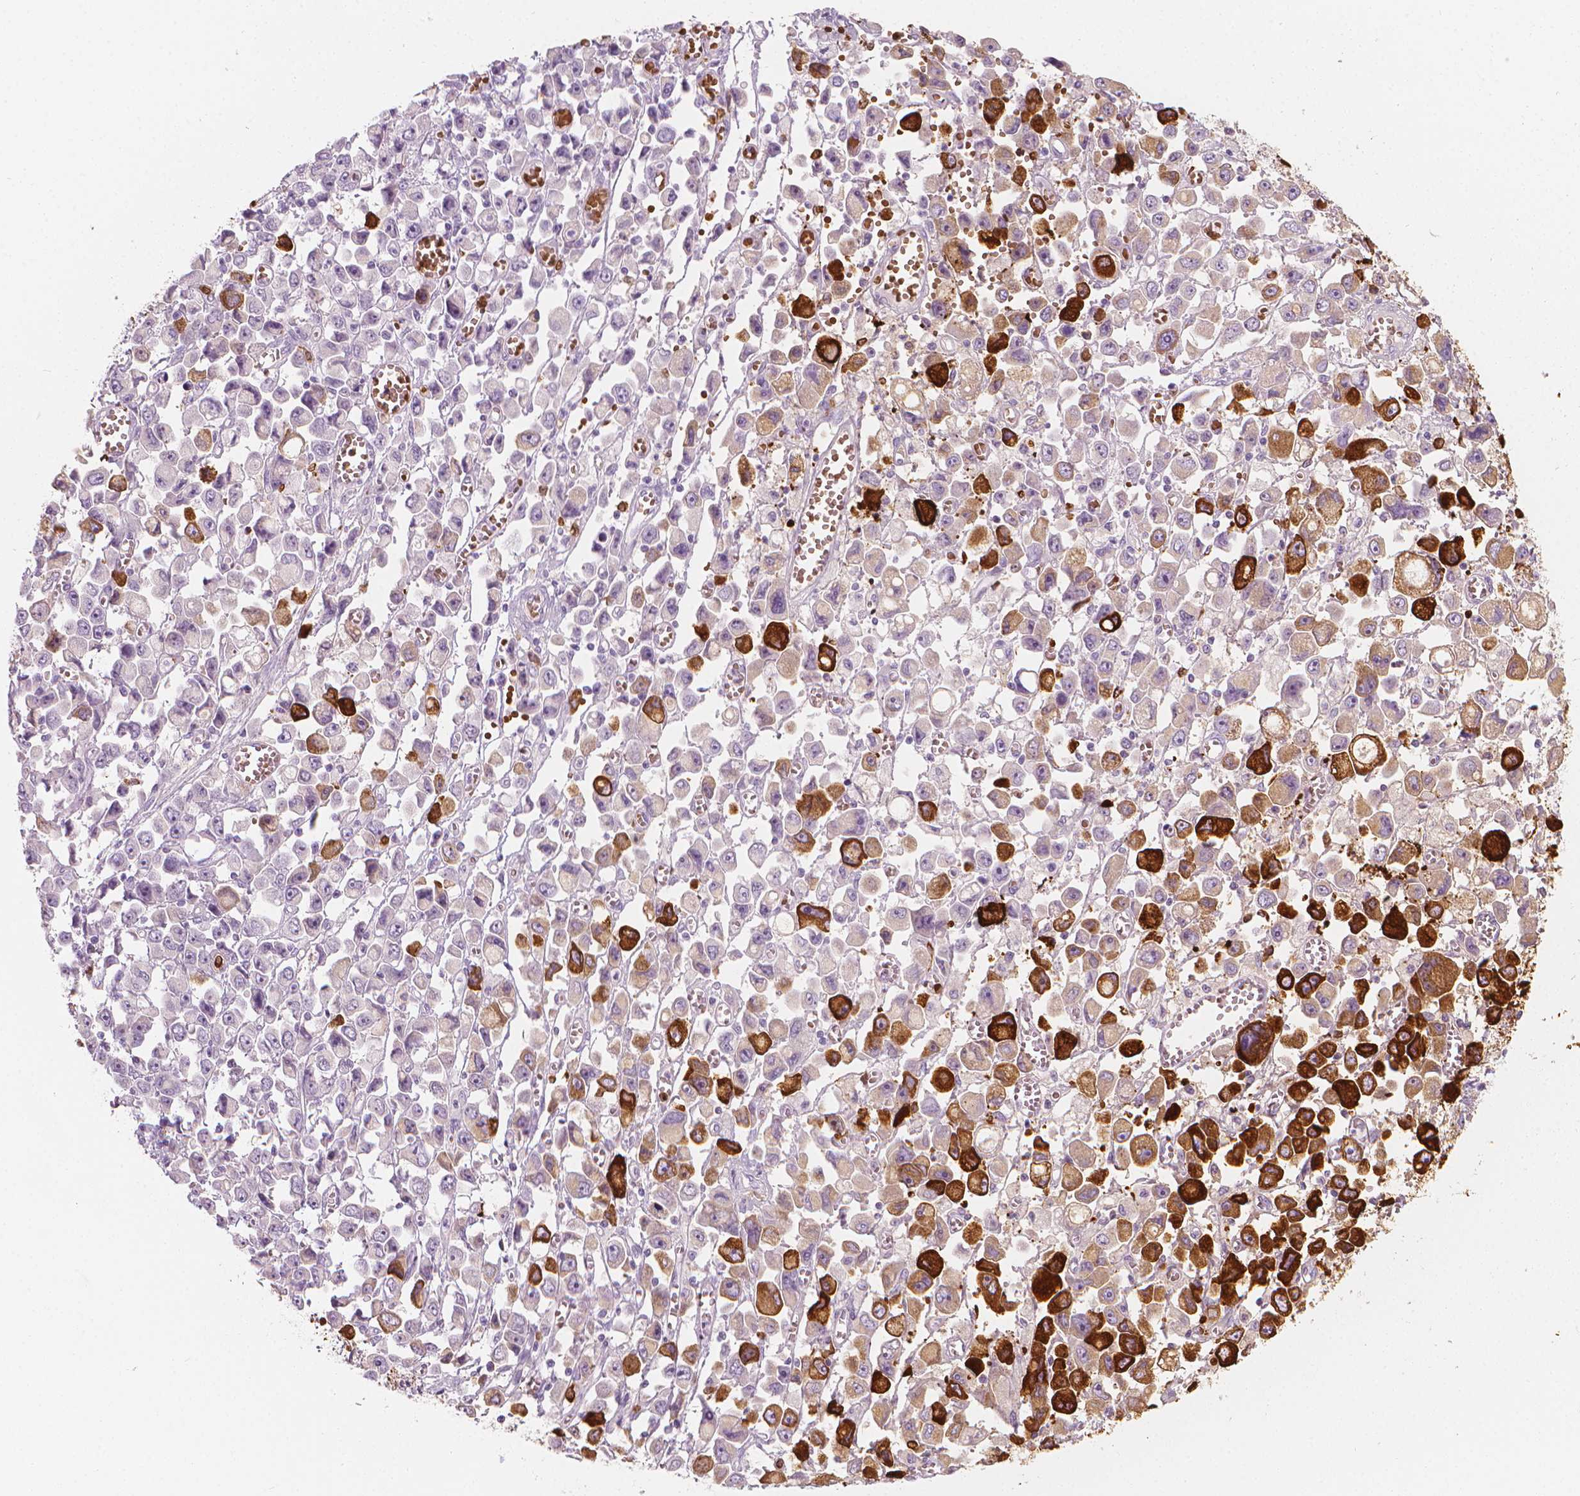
{"staining": {"intensity": "strong", "quantity": "<25%", "location": "cytoplasmic/membranous"}, "tissue": "stomach cancer", "cell_type": "Tumor cells", "image_type": "cancer", "snomed": [{"axis": "morphology", "description": "Adenocarcinoma, NOS"}, {"axis": "topography", "description": "Stomach, upper"}], "caption": "Strong cytoplasmic/membranous positivity is identified in approximately <25% of tumor cells in adenocarcinoma (stomach).", "gene": "CES1", "patient": {"sex": "male", "age": 70}}